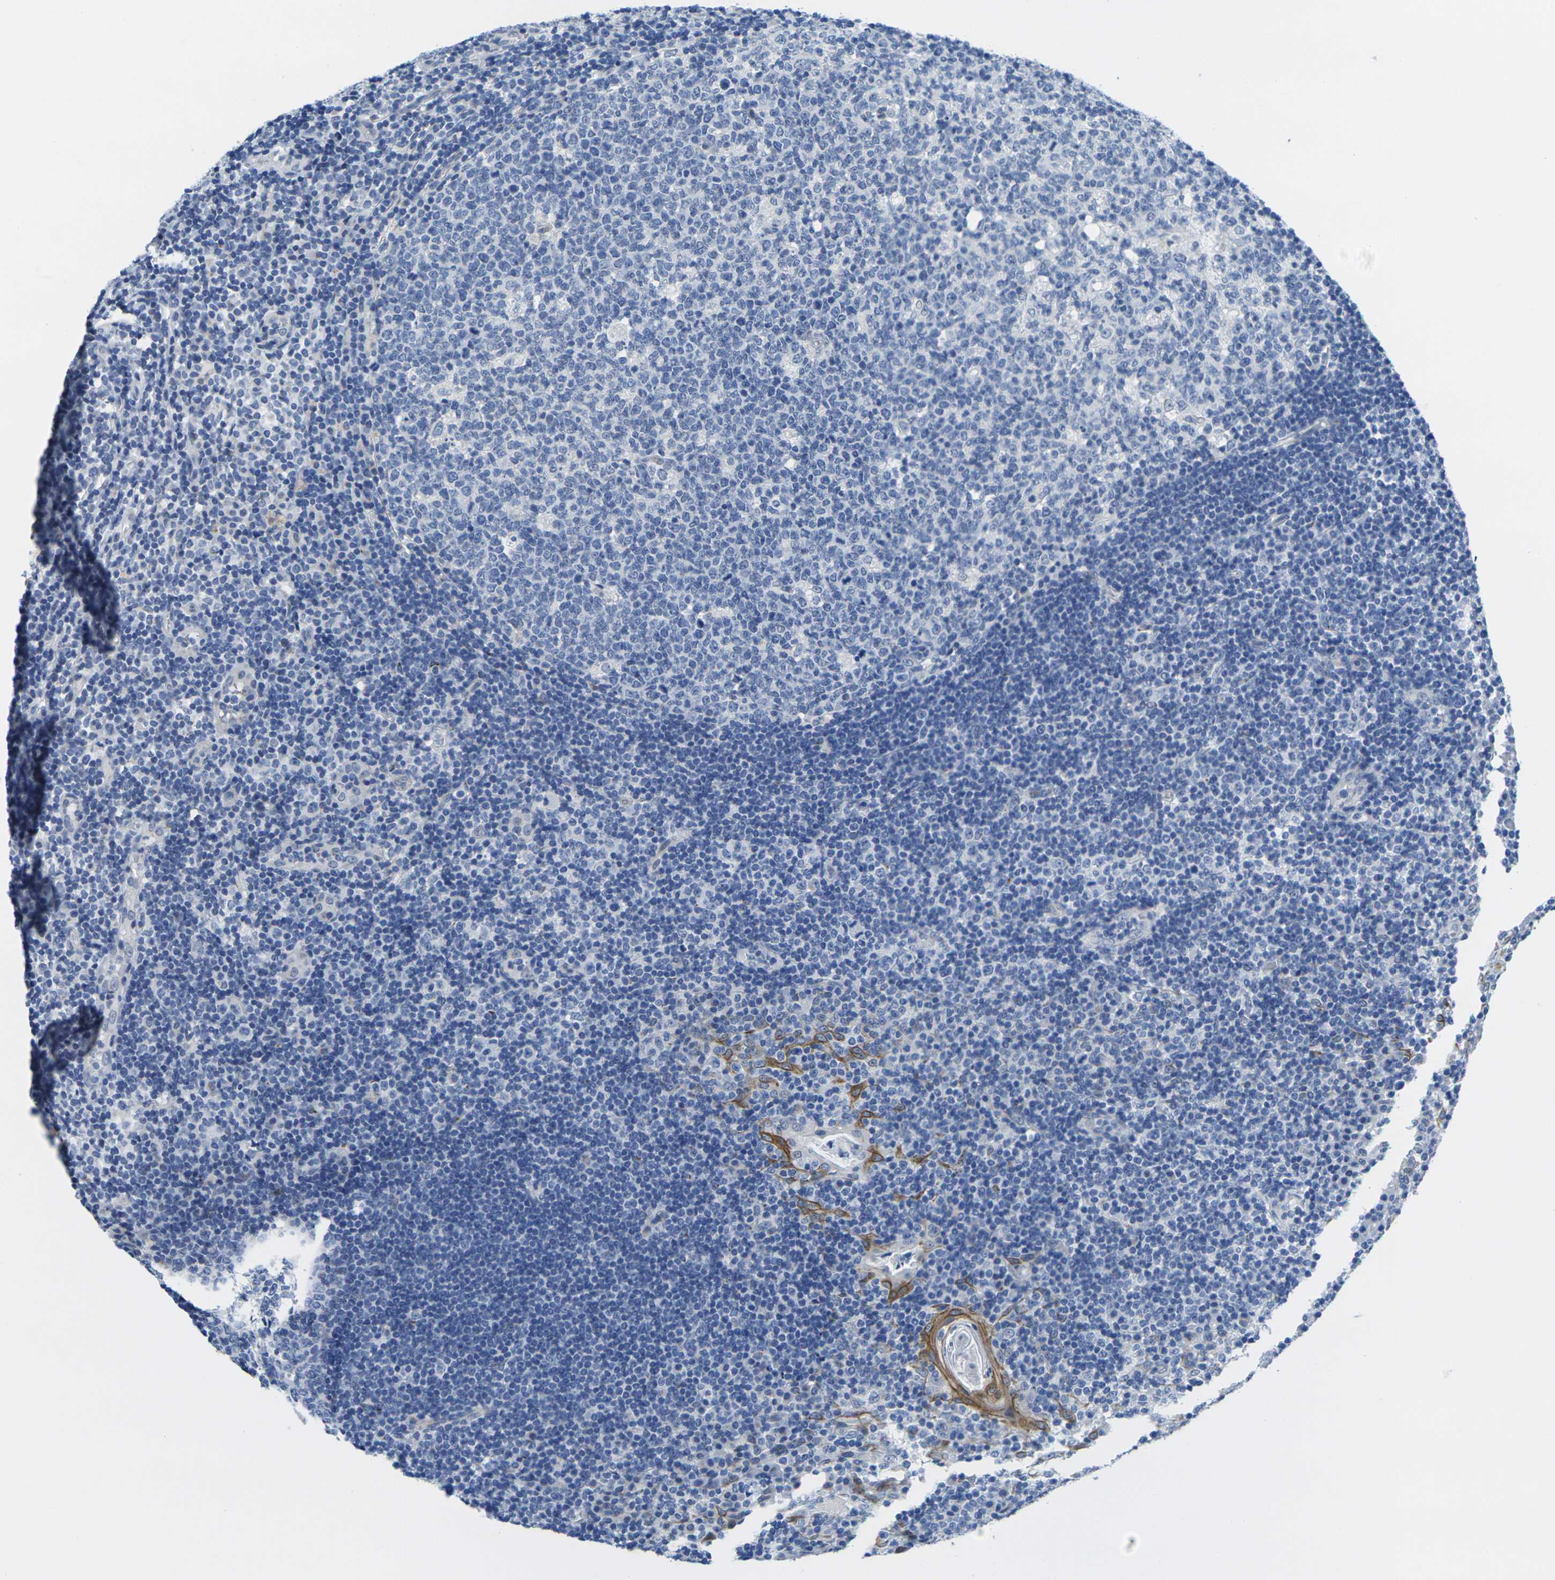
{"staining": {"intensity": "negative", "quantity": "none", "location": "none"}, "tissue": "tonsil", "cell_type": "Germinal center cells", "image_type": "normal", "snomed": [{"axis": "morphology", "description": "Normal tissue, NOS"}, {"axis": "topography", "description": "Tonsil"}], "caption": "A photomicrograph of tonsil stained for a protein shows no brown staining in germinal center cells. Brightfield microscopy of IHC stained with DAB (brown) and hematoxylin (blue), captured at high magnification.", "gene": "CRK", "patient": {"sex": "female", "age": 40}}